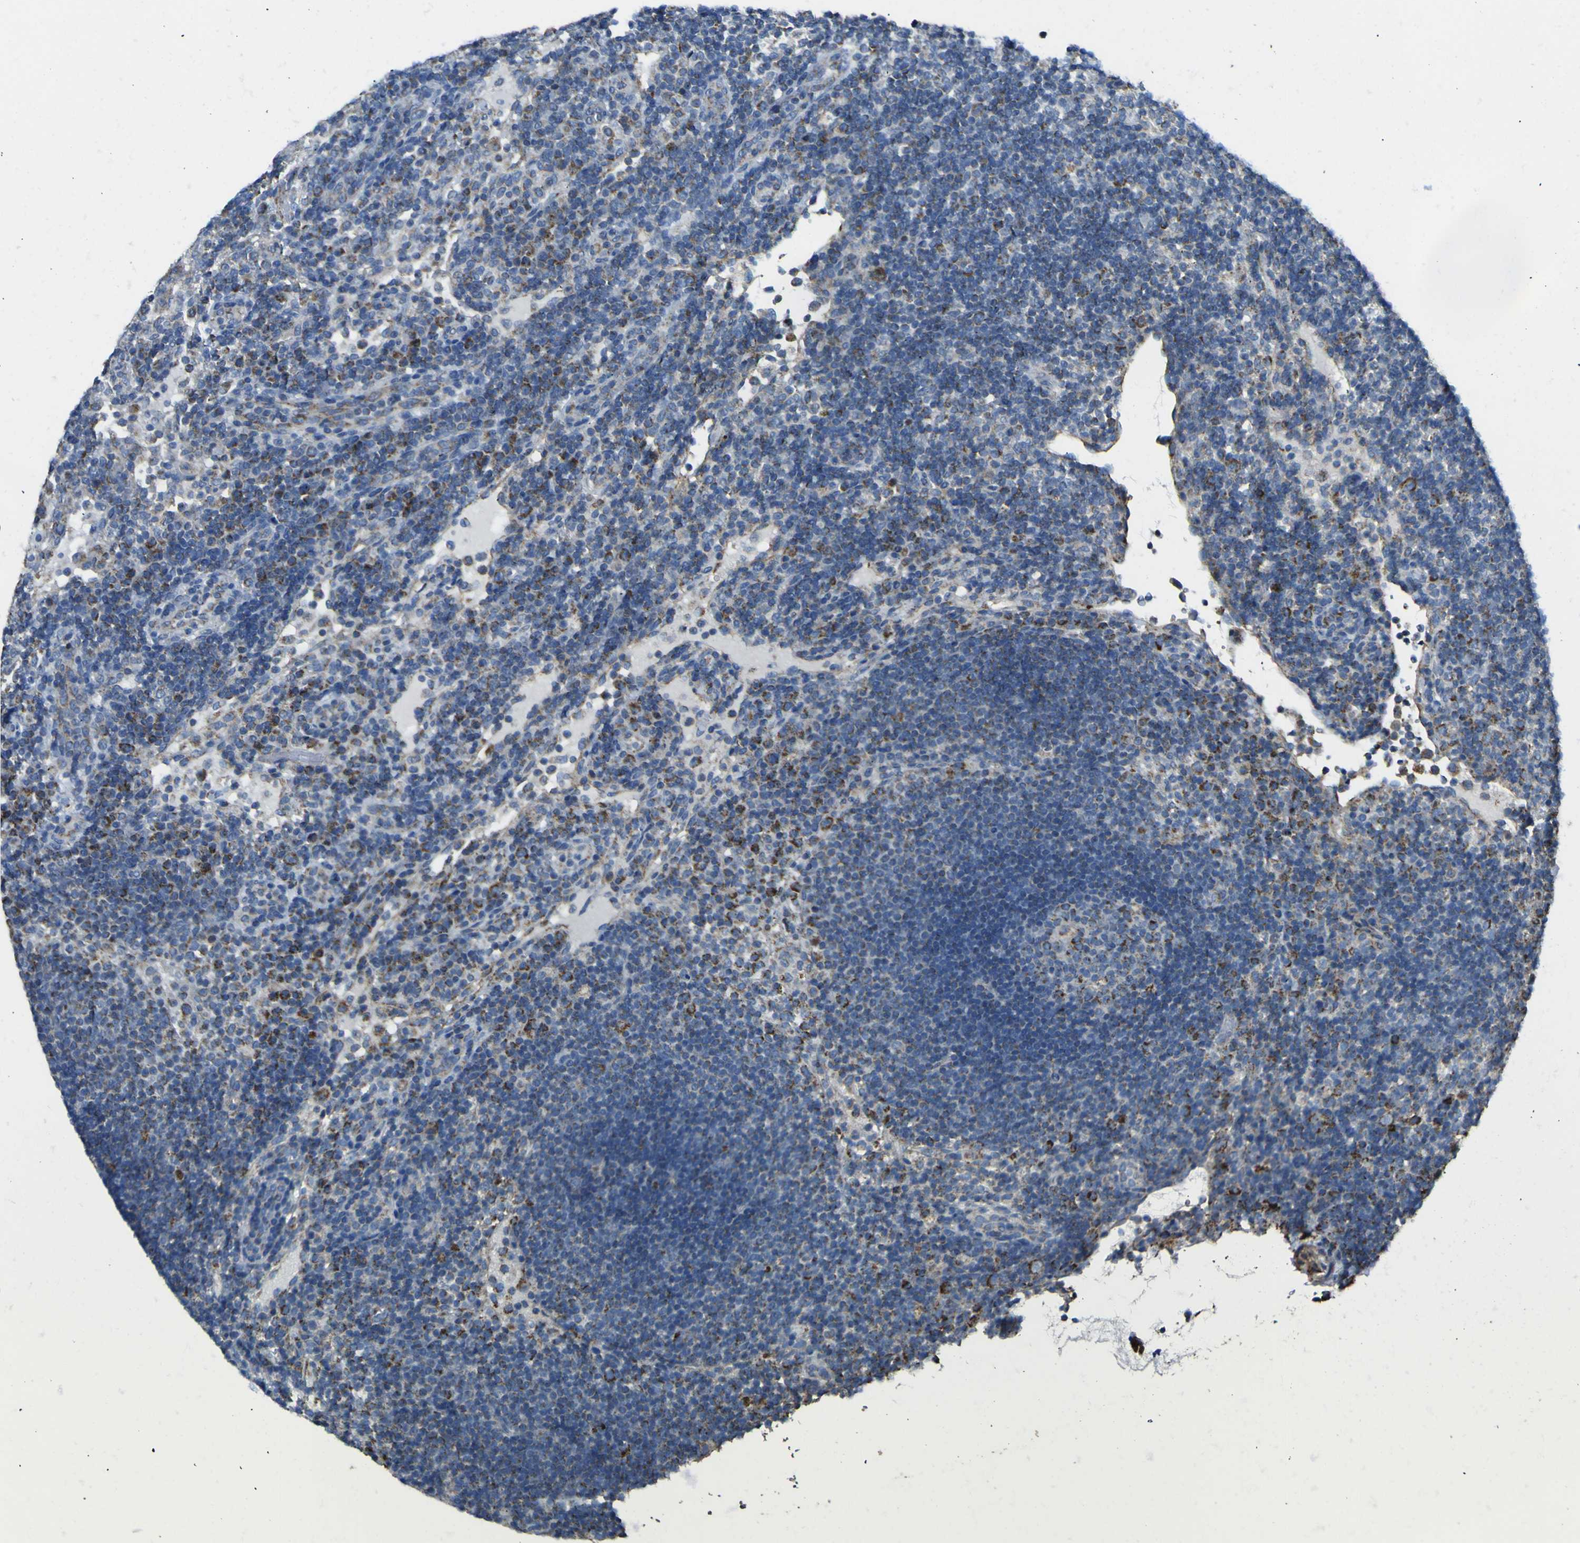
{"staining": {"intensity": "moderate", "quantity": "25%-75%", "location": "cytoplasmic/membranous"}, "tissue": "lymph node", "cell_type": "Germinal center cells", "image_type": "normal", "snomed": [{"axis": "morphology", "description": "Normal tissue, NOS"}, {"axis": "topography", "description": "Lymph node"}], "caption": "Protein staining exhibits moderate cytoplasmic/membranous expression in approximately 25%-75% of germinal center cells in benign lymph node. (DAB = brown stain, brightfield microscopy at high magnification).", "gene": "ALDH18A1", "patient": {"sex": "female", "age": 53}}